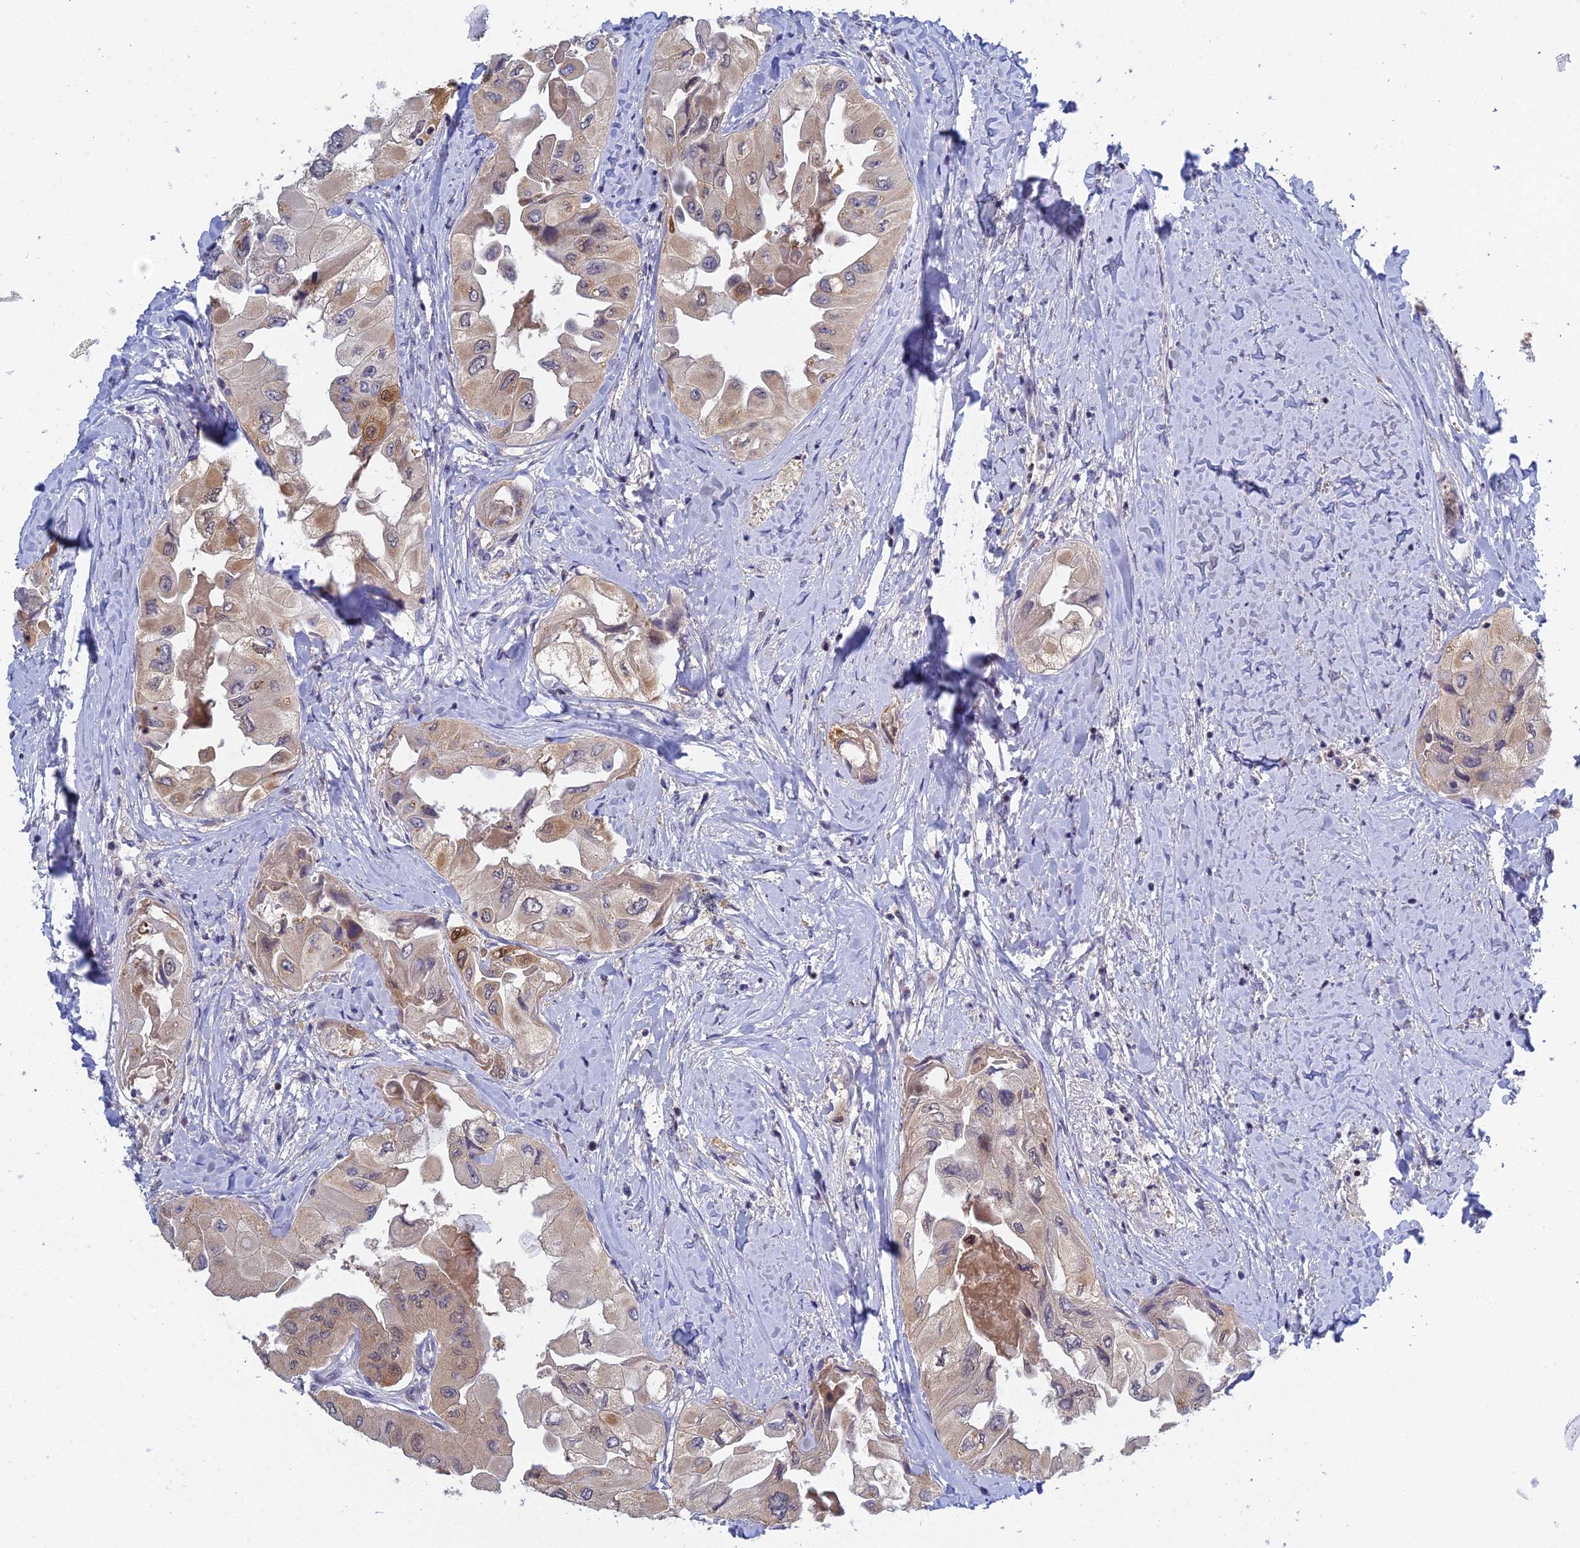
{"staining": {"intensity": "weak", "quantity": ">75%", "location": "cytoplasmic/membranous"}, "tissue": "thyroid cancer", "cell_type": "Tumor cells", "image_type": "cancer", "snomed": [{"axis": "morphology", "description": "Normal tissue, NOS"}, {"axis": "morphology", "description": "Papillary adenocarcinoma, NOS"}, {"axis": "topography", "description": "Thyroid gland"}], "caption": "A micrograph of human papillary adenocarcinoma (thyroid) stained for a protein shows weak cytoplasmic/membranous brown staining in tumor cells.", "gene": "ELOA2", "patient": {"sex": "female", "age": 59}}